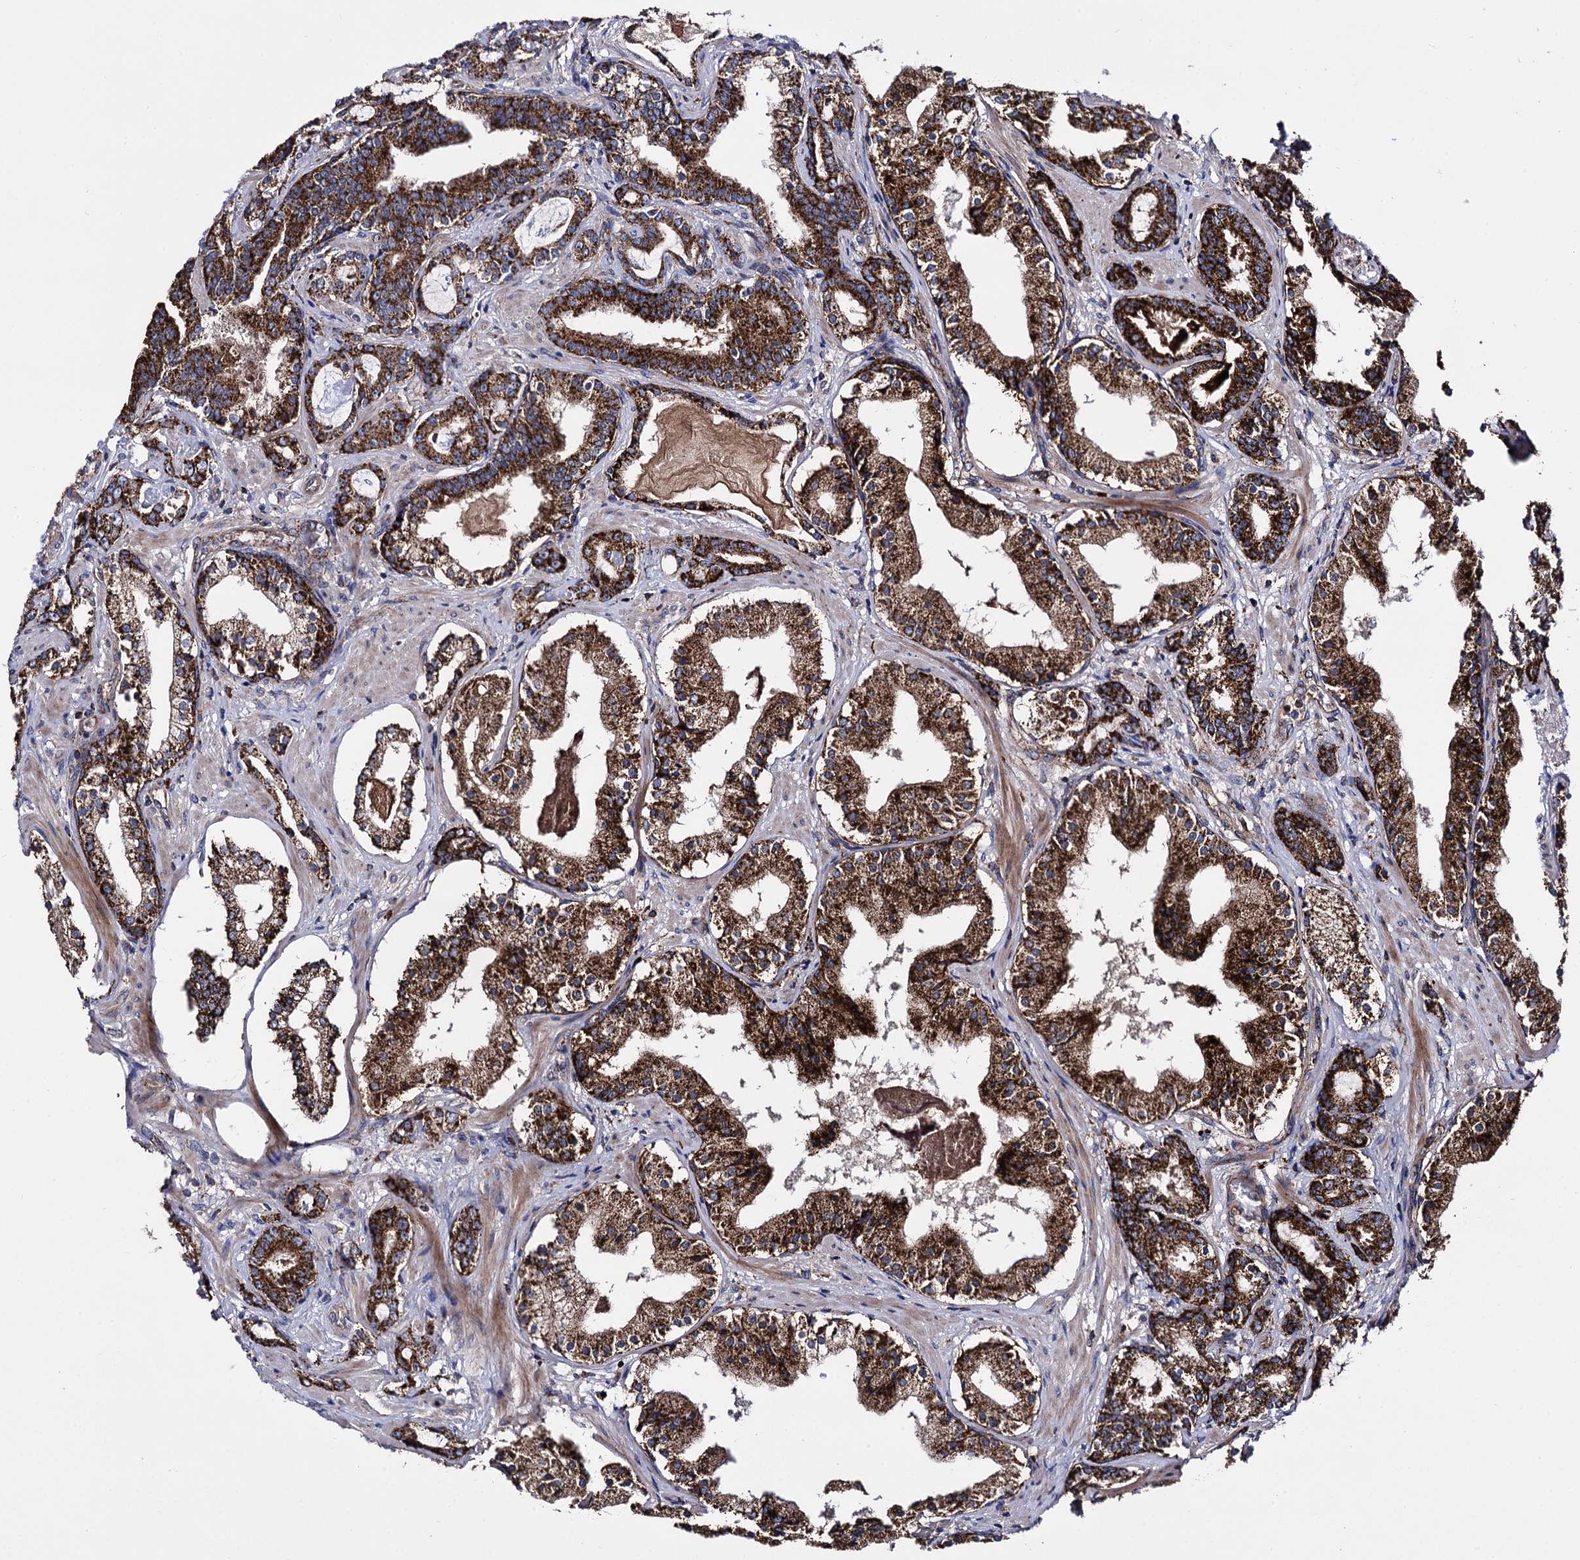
{"staining": {"intensity": "strong", "quantity": ">75%", "location": "cytoplasmic/membranous"}, "tissue": "prostate cancer", "cell_type": "Tumor cells", "image_type": "cancer", "snomed": [{"axis": "morphology", "description": "Adenocarcinoma, High grade"}, {"axis": "topography", "description": "Prostate"}], "caption": "Strong cytoplasmic/membranous protein staining is appreciated in about >75% of tumor cells in high-grade adenocarcinoma (prostate).", "gene": "IQCH", "patient": {"sex": "male", "age": 58}}